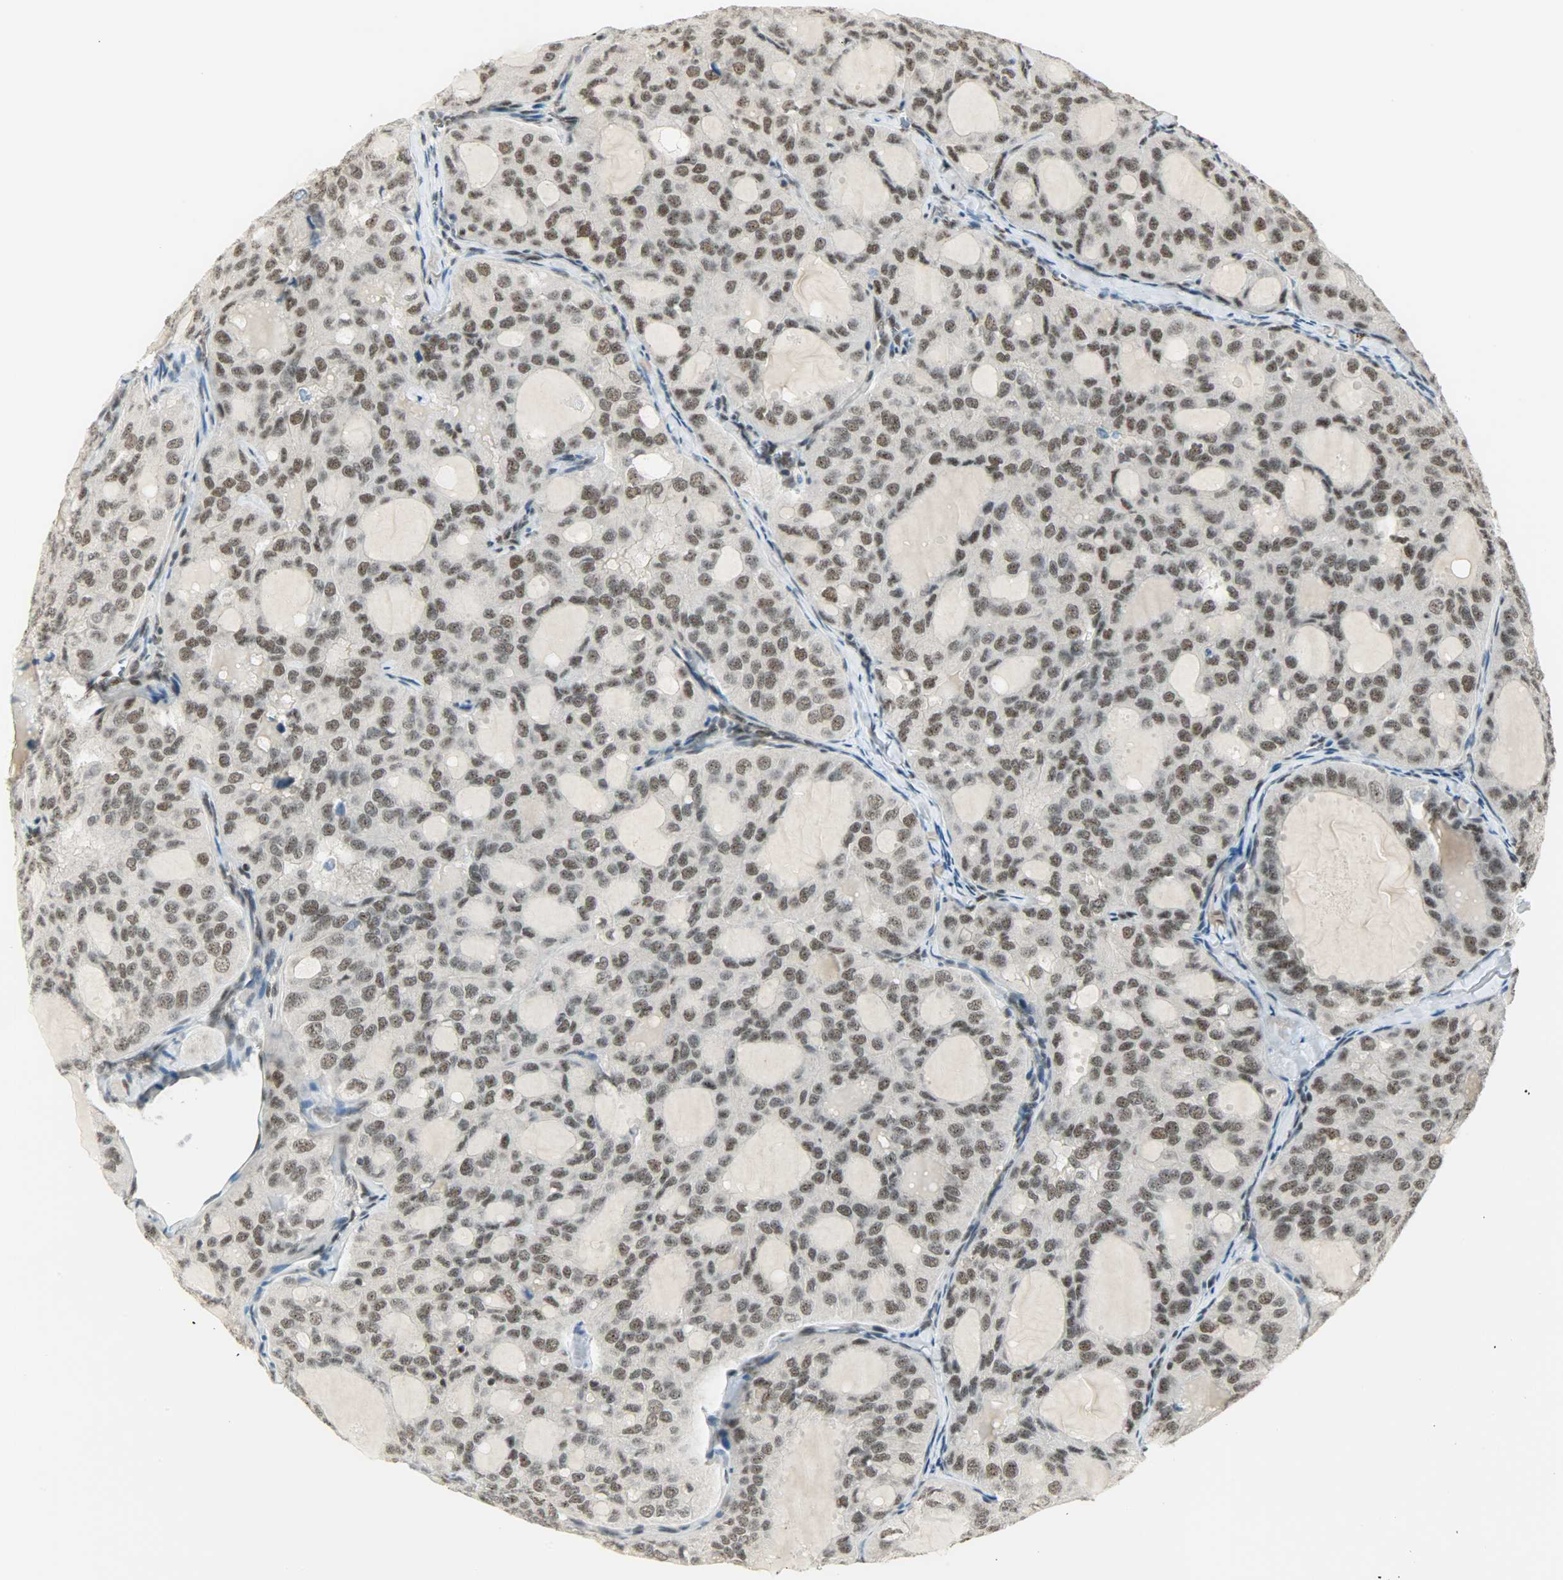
{"staining": {"intensity": "moderate", "quantity": ">75%", "location": "nuclear"}, "tissue": "thyroid cancer", "cell_type": "Tumor cells", "image_type": "cancer", "snomed": [{"axis": "morphology", "description": "Follicular adenoma carcinoma, NOS"}, {"axis": "topography", "description": "Thyroid gland"}], "caption": "The histopathology image shows a brown stain indicating the presence of a protein in the nuclear of tumor cells in follicular adenoma carcinoma (thyroid). (brown staining indicates protein expression, while blue staining denotes nuclei).", "gene": "SUGP1", "patient": {"sex": "male", "age": 75}}